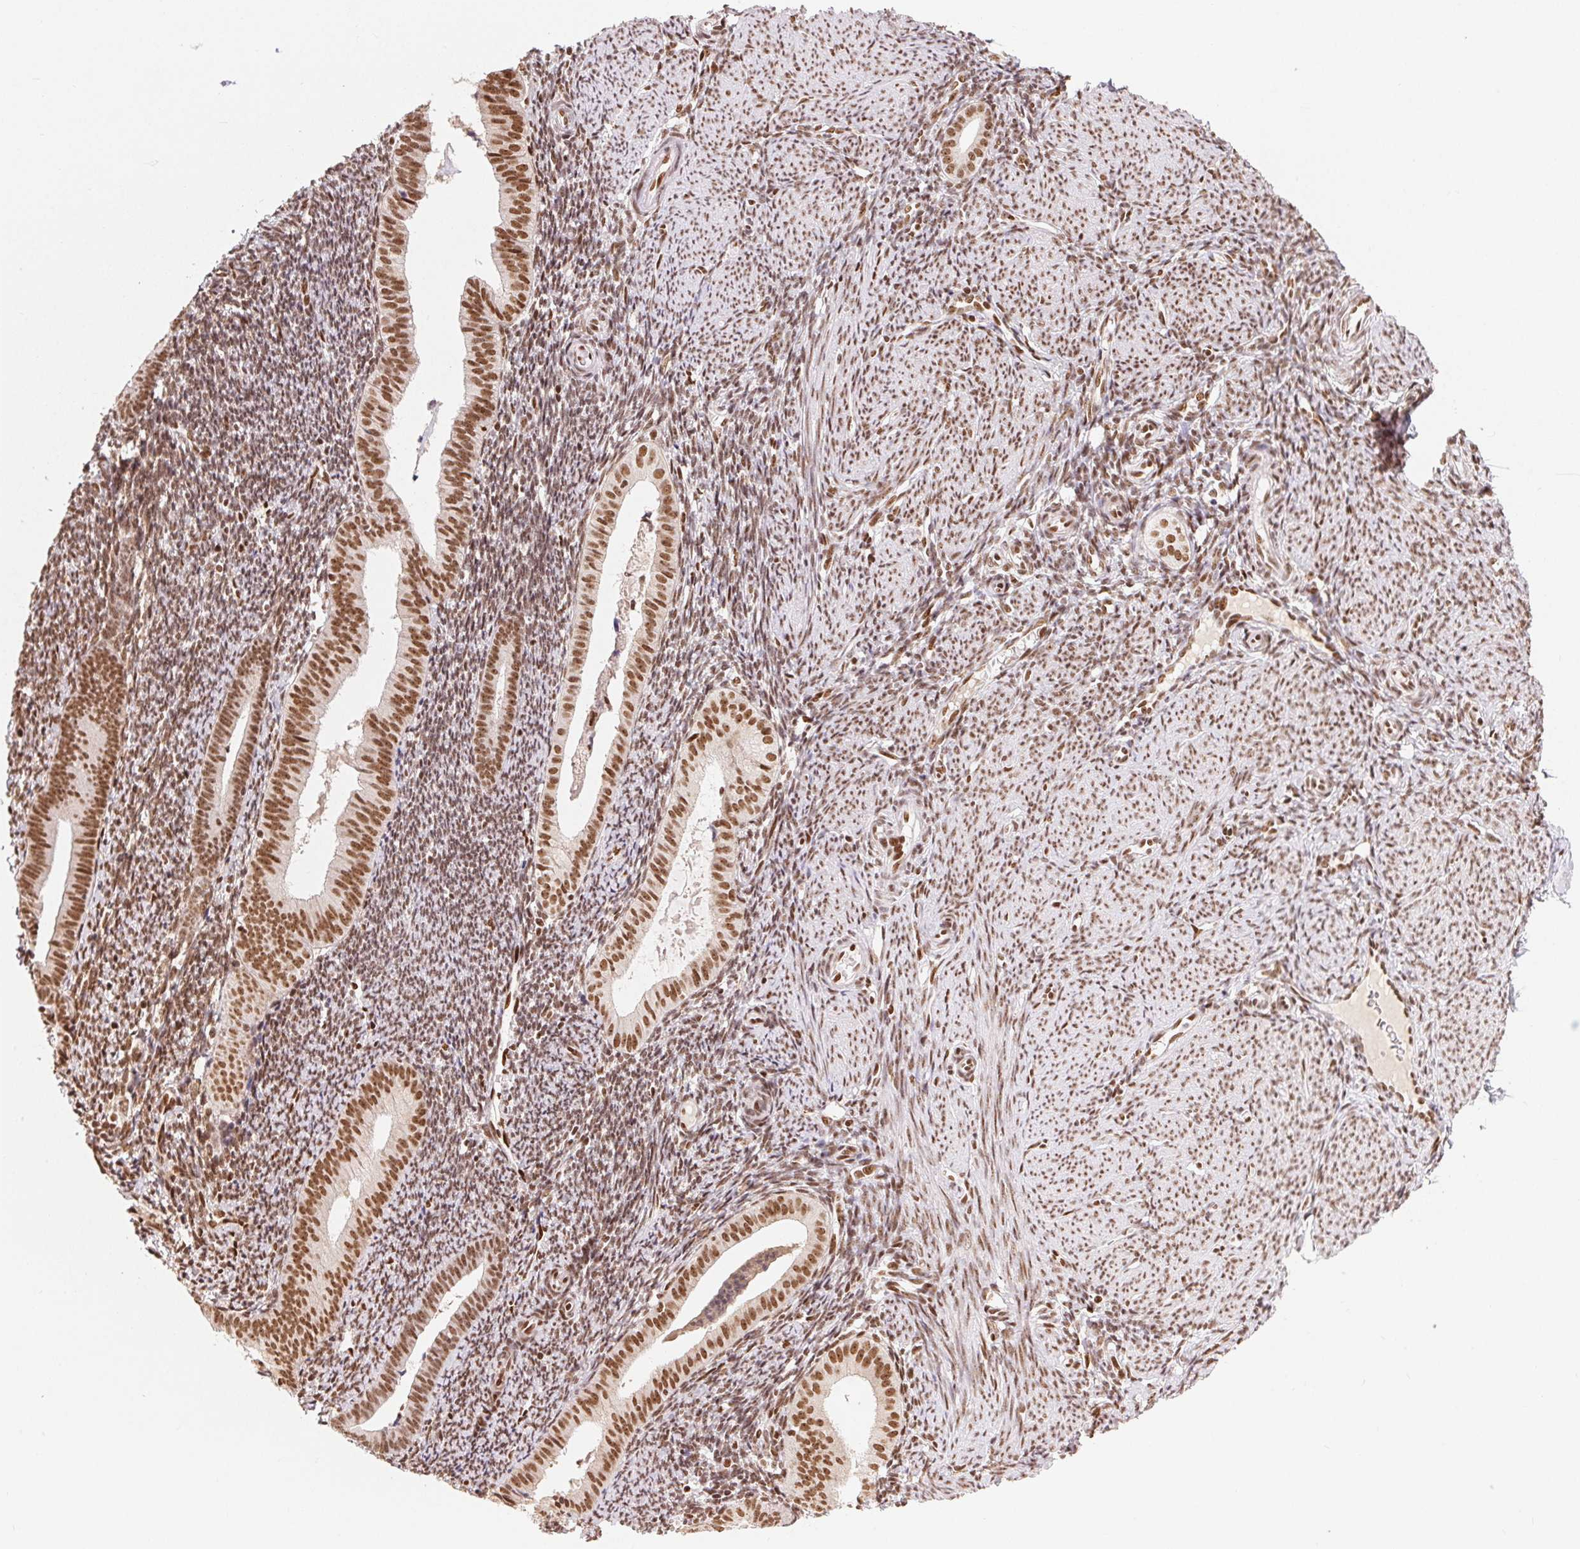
{"staining": {"intensity": "strong", "quantity": "25%-75%", "location": "nuclear"}, "tissue": "endometrium", "cell_type": "Cells in endometrial stroma", "image_type": "normal", "snomed": [{"axis": "morphology", "description": "Normal tissue, NOS"}, {"axis": "topography", "description": "Endometrium"}], "caption": "Cells in endometrial stroma display strong nuclear expression in approximately 25%-75% of cells in normal endometrium.", "gene": "ZNF80", "patient": {"sex": "female", "age": 39}}